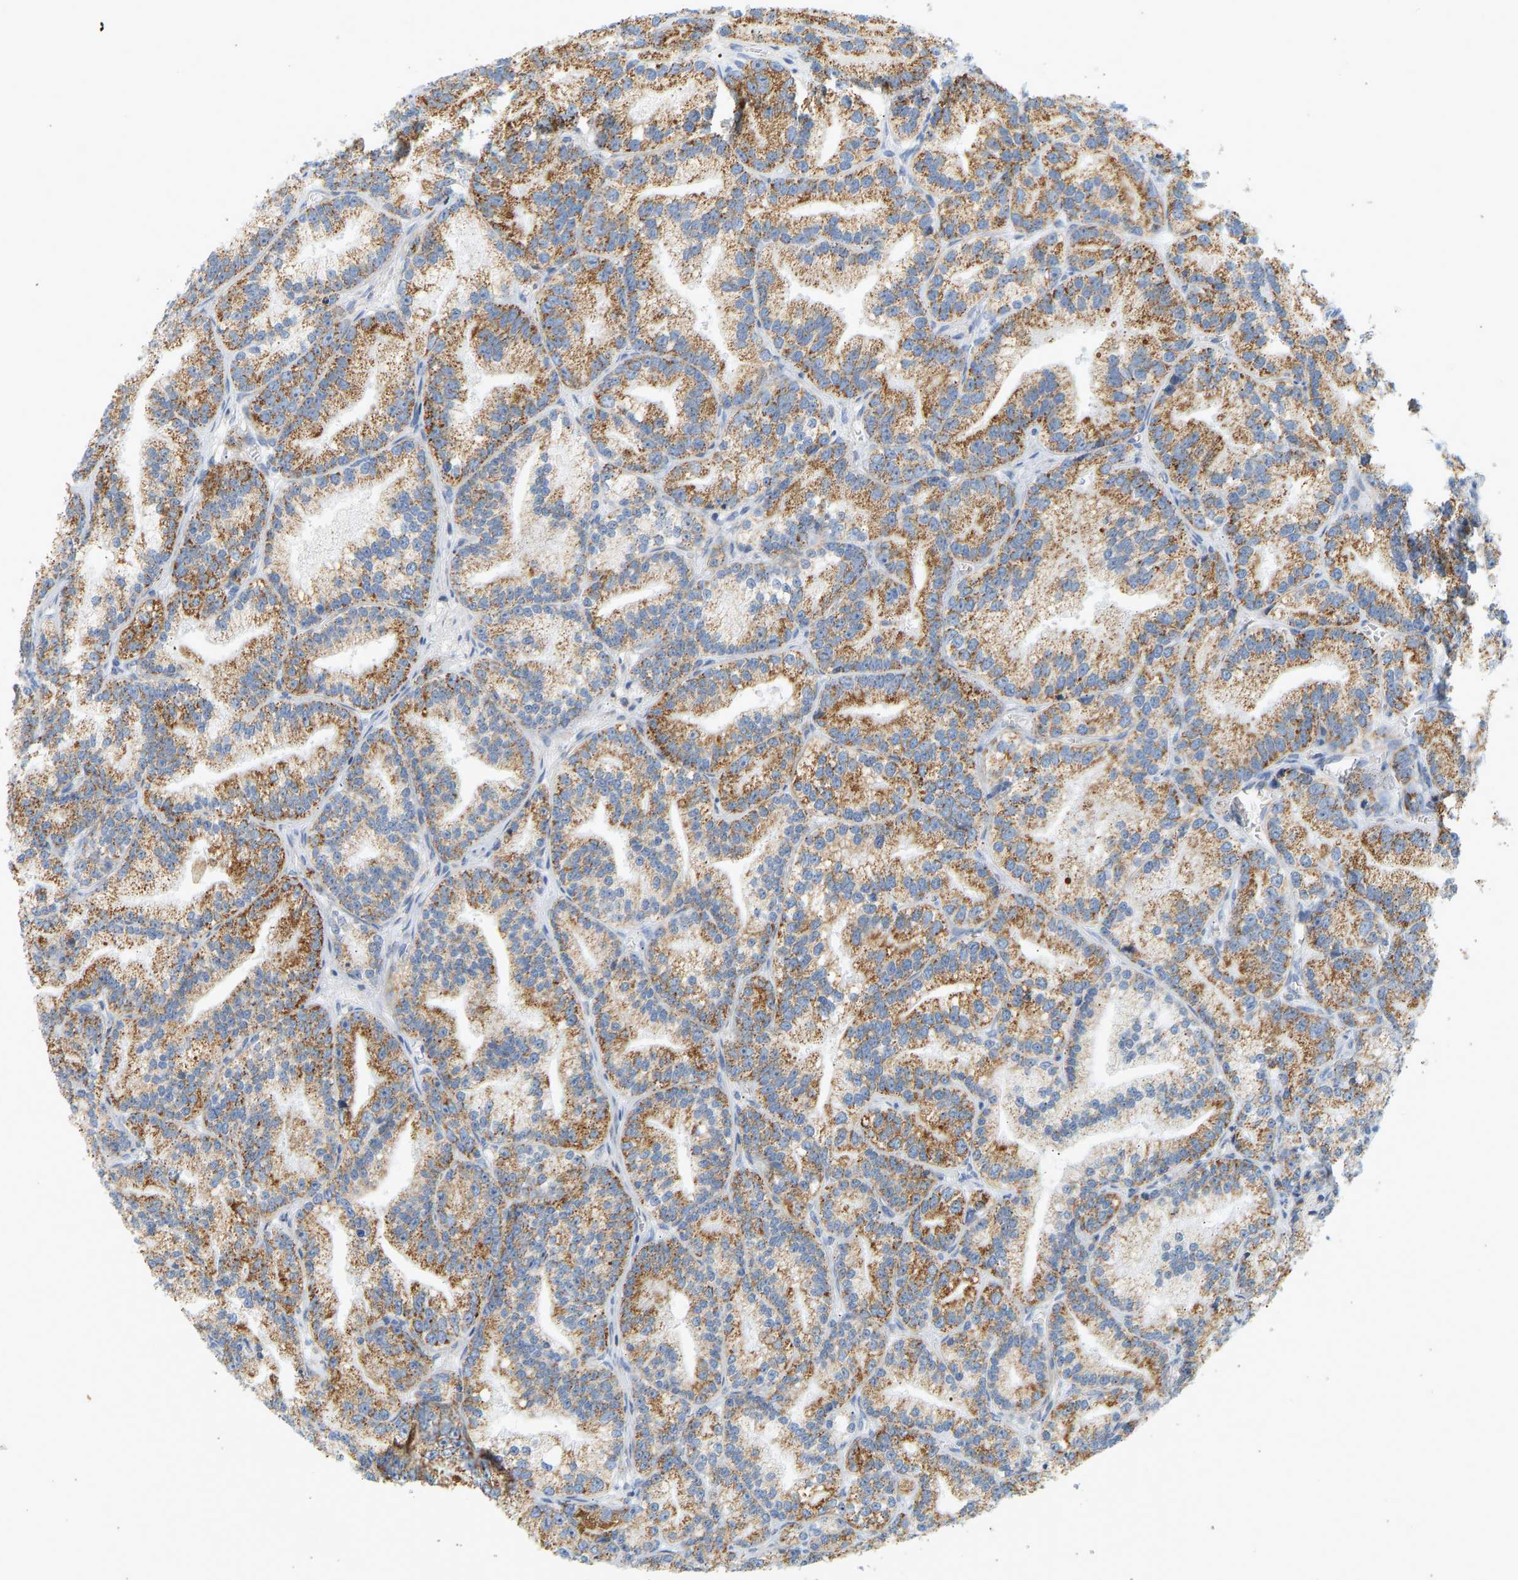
{"staining": {"intensity": "moderate", "quantity": ">75%", "location": "cytoplasmic/membranous"}, "tissue": "prostate cancer", "cell_type": "Tumor cells", "image_type": "cancer", "snomed": [{"axis": "morphology", "description": "Adenocarcinoma, Low grade"}, {"axis": "topography", "description": "Prostate"}], "caption": "Prostate cancer (adenocarcinoma (low-grade)) was stained to show a protein in brown. There is medium levels of moderate cytoplasmic/membranous staining in approximately >75% of tumor cells. (IHC, brightfield microscopy, high magnification).", "gene": "GRPEL2", "patient": {"sex": "male", "age": 89}}